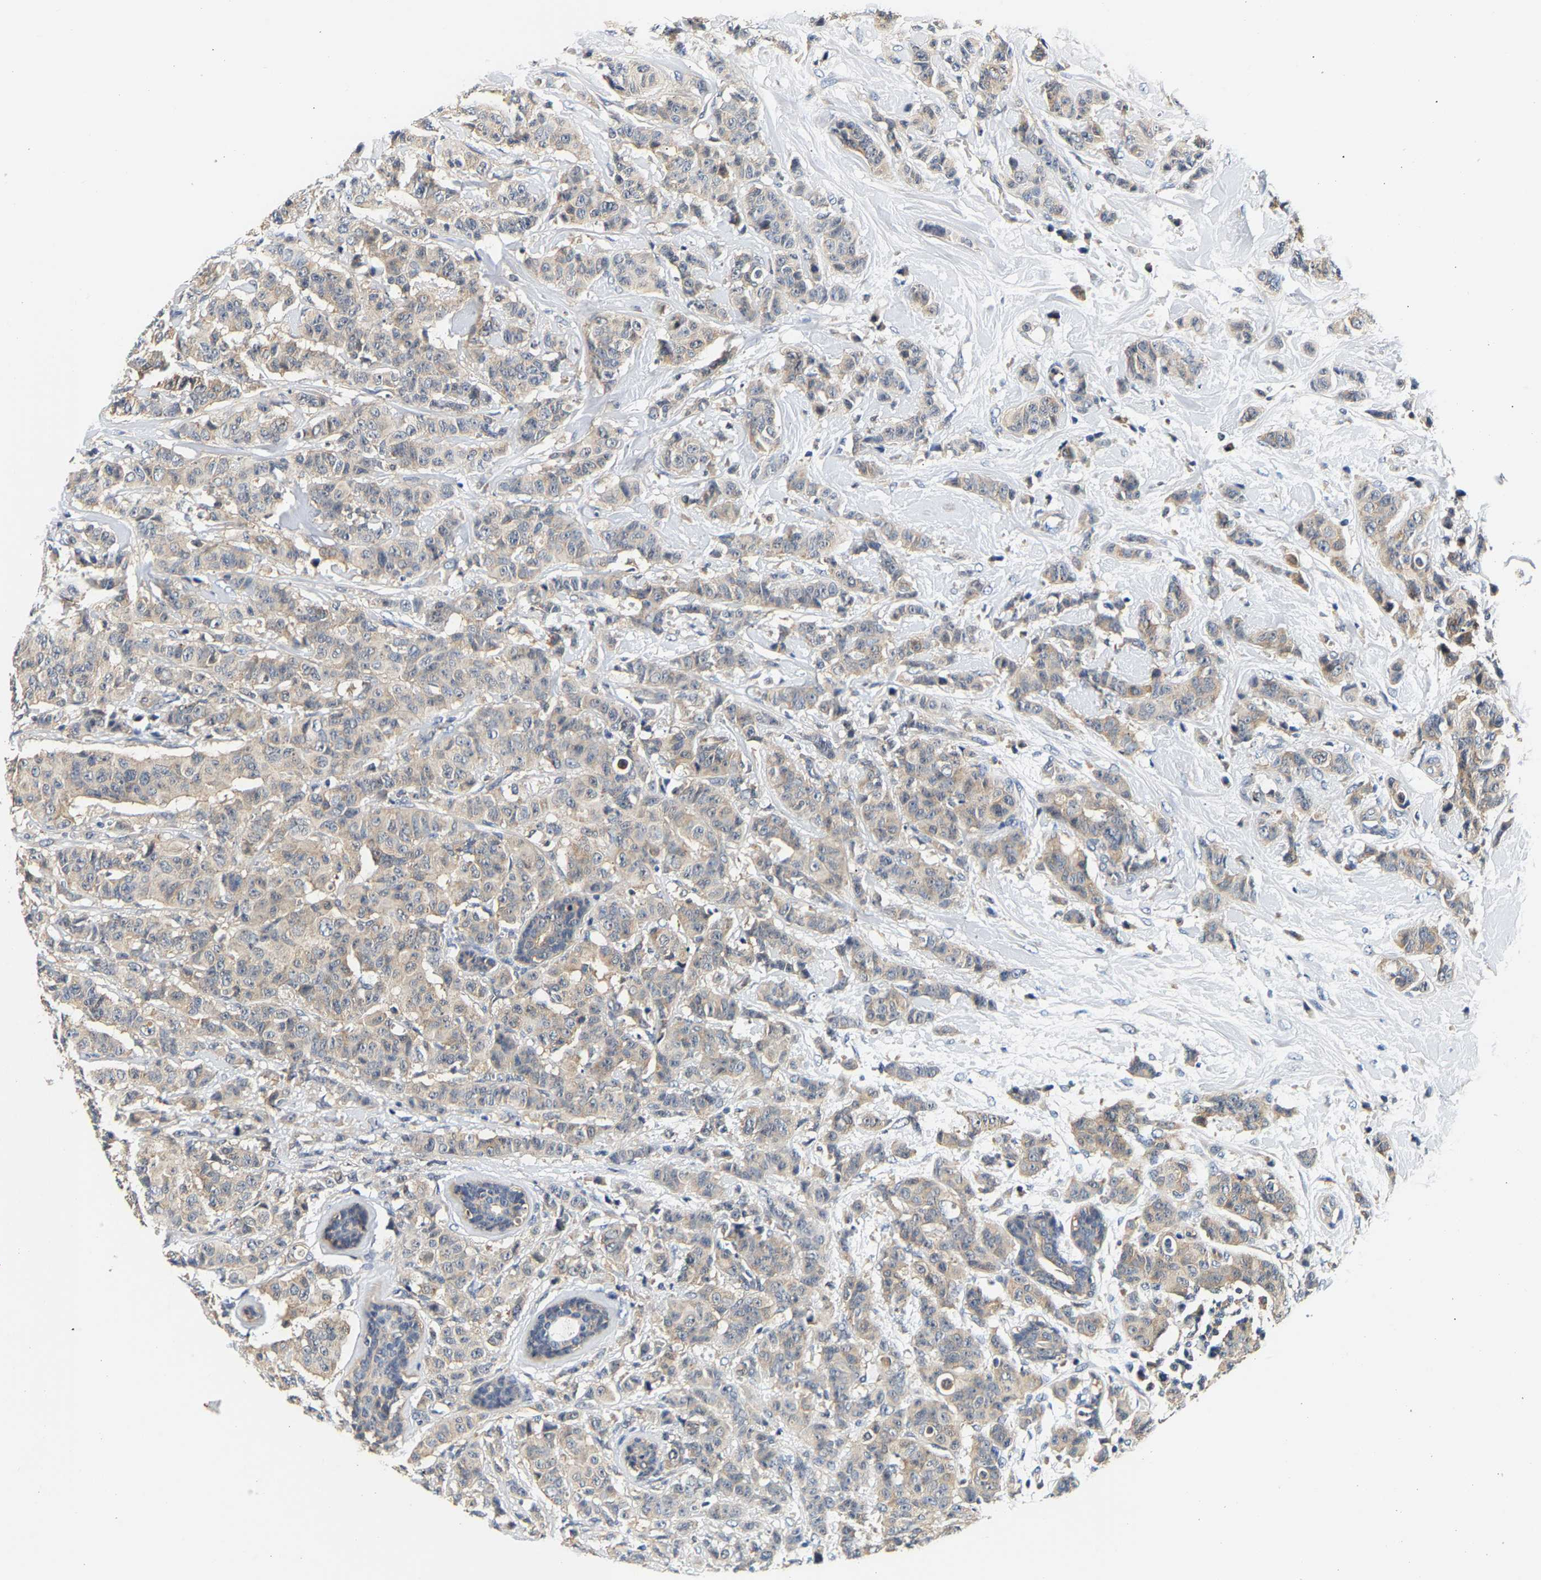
{"staining": {"intensity": "weak", "quantity": "25%-75%", "location": "cytoplasmic/membranous"}, "tissue": "breast cancer", "cell_type": "Tumor cells", "image_type": "cancer", "snomed": [{"axis": "morphology", "description": "Normal tissue, NOS"}, {"axis": "morphology", "description": "Duct carcinoma"}, {"axis": "topography", "description": "Breast"}], "caption": "Human invasive ductal carcinoma (breast) stained for a protein (brown) demonstrates weak cytoplasmic/membranous positive expression in about 25%-75% of tumor cells.", "gene": "PPID", "patient": {"sex": "female", "age": 40}}